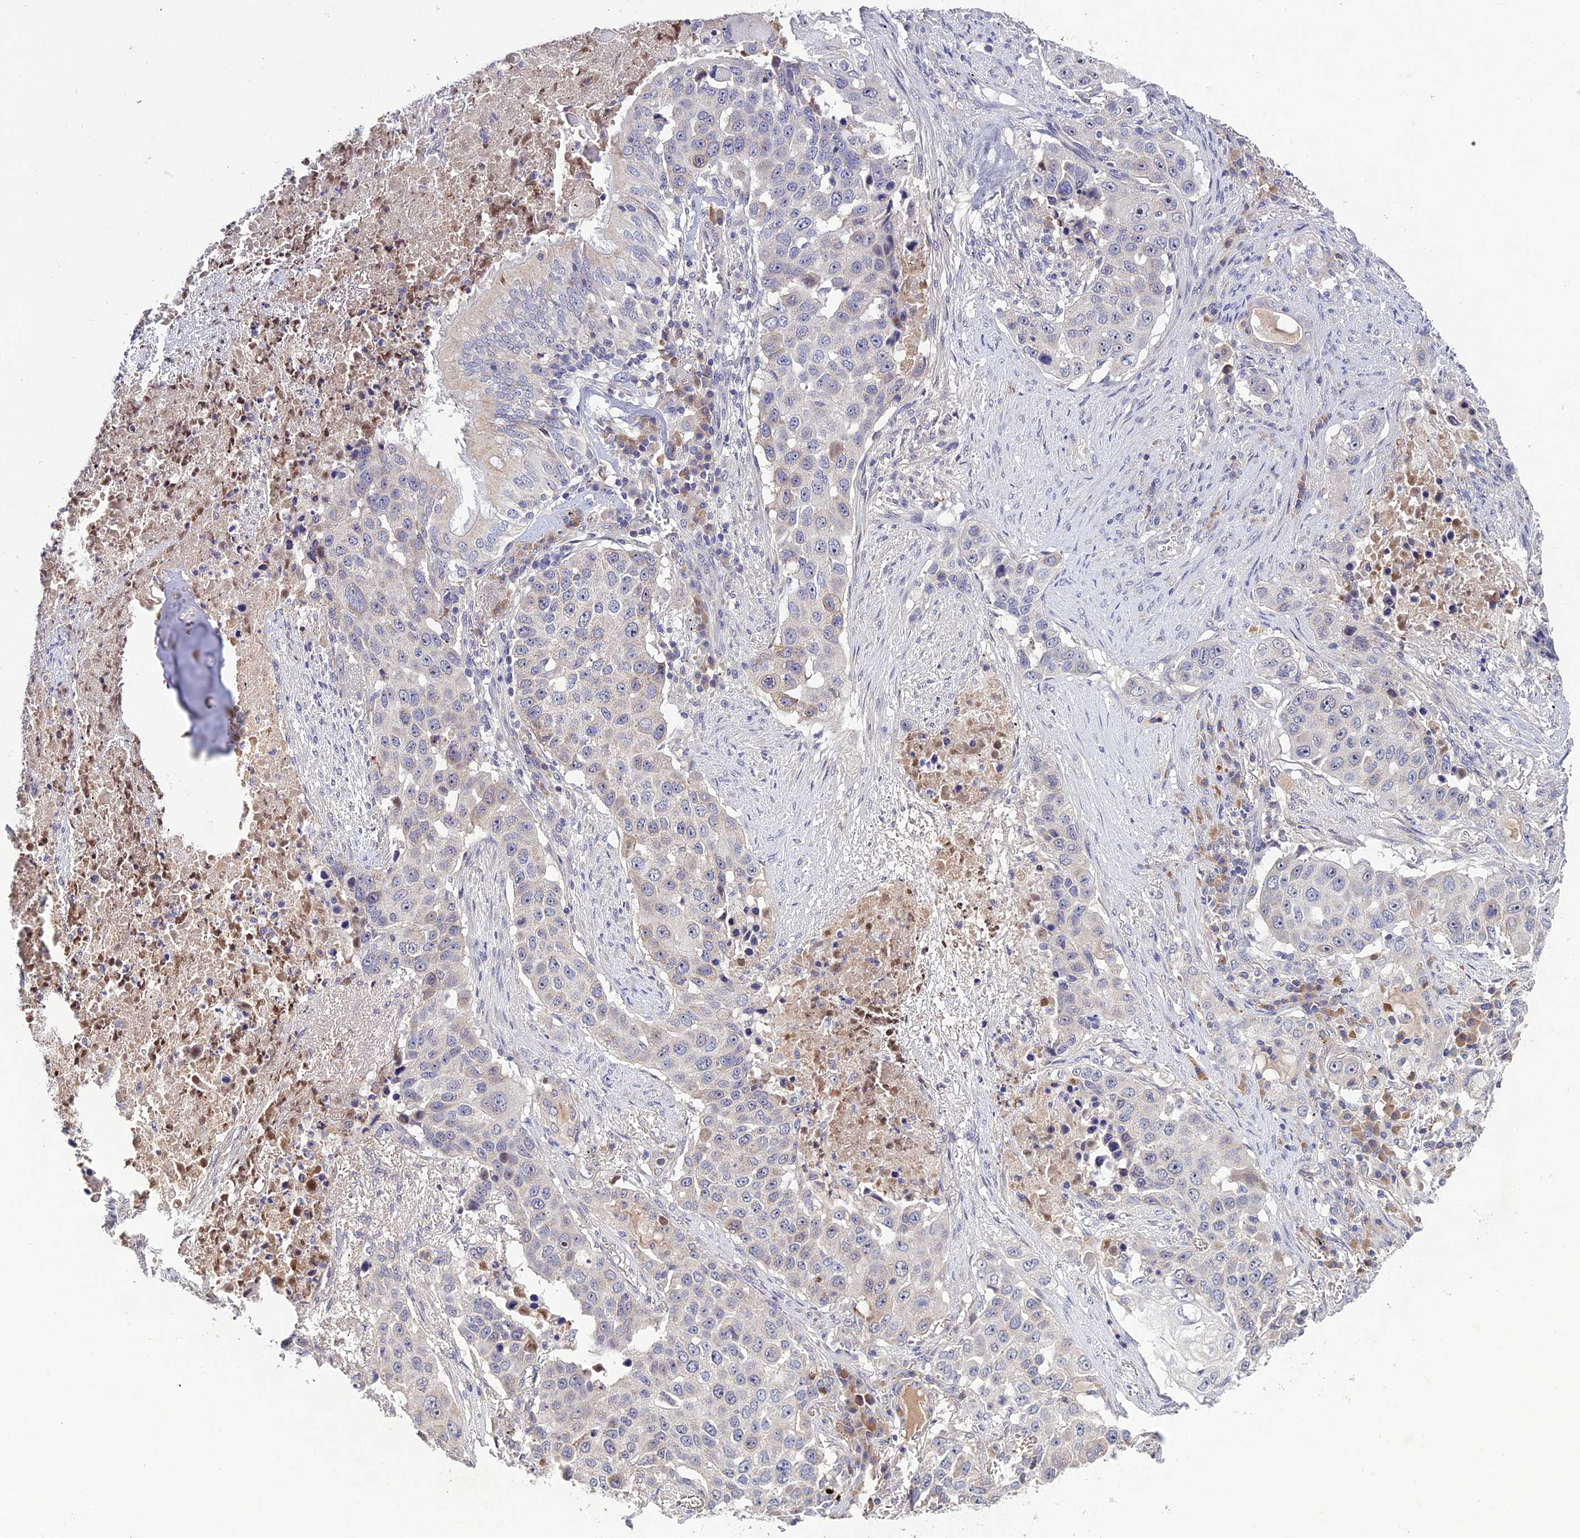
{"staining": {"intensity": "negative", "quantity": "none", "location": "none"}, "tissue": "lung cancer", "cell_type": "Tumor cells", "image_type": "cancer", "snomed": [{"axis": "morphology", "description": "Squamous cell carcinoma, NOS"}, {"axis": "topography", "description": "Lung"}], "caption": "High power microscopy micrograph of an IHC micrograph of squamous cell carcinoma (lung), revealing no significant expression in tumor cells.", "gene": "CHST5", "patient": {"sex": "female", "age": 63}}